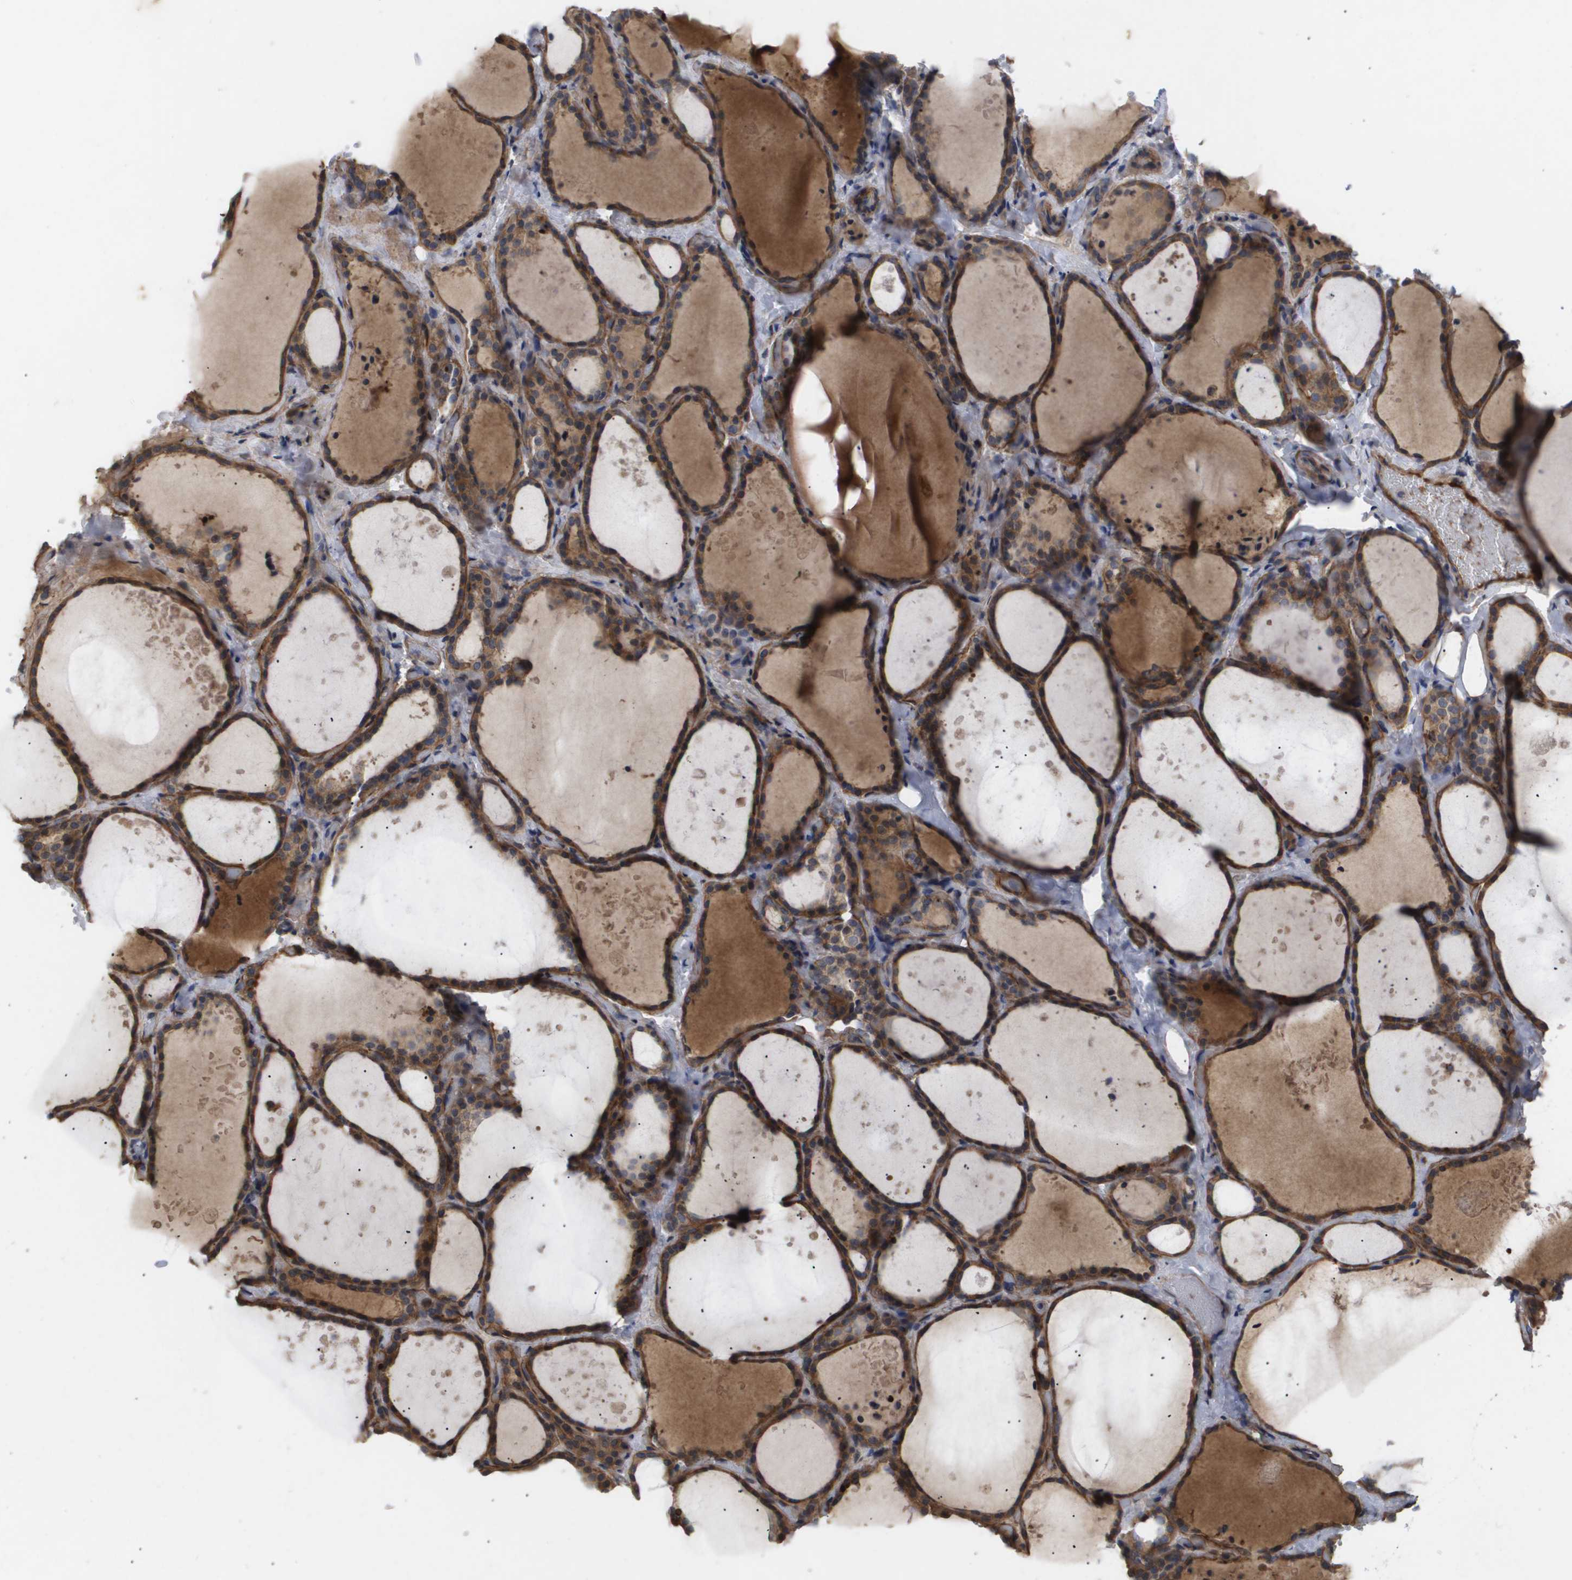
{"staining": {"intensity": "moderate", "quantity": ">75%", "location": "cytoplasmic/membranous,nuclear"}, "tissue": "thyroid gland", "cell_type": "Glandular cells", "image_type": "normal", "snomed": [{"axis": "morphology", "description": "Normal tissue, NOS"}, {"axis": "topography", "description": "Thyroid gland"}], "caption": "Brown immunohistochemical staining in unremarkable thyroid gland reveals moderate cytoplasmic/membranous,nuclear positivity in about >75% of glandular cells.", "gene": "TNS1", "patient": {"sex": "female", "age": 44}}